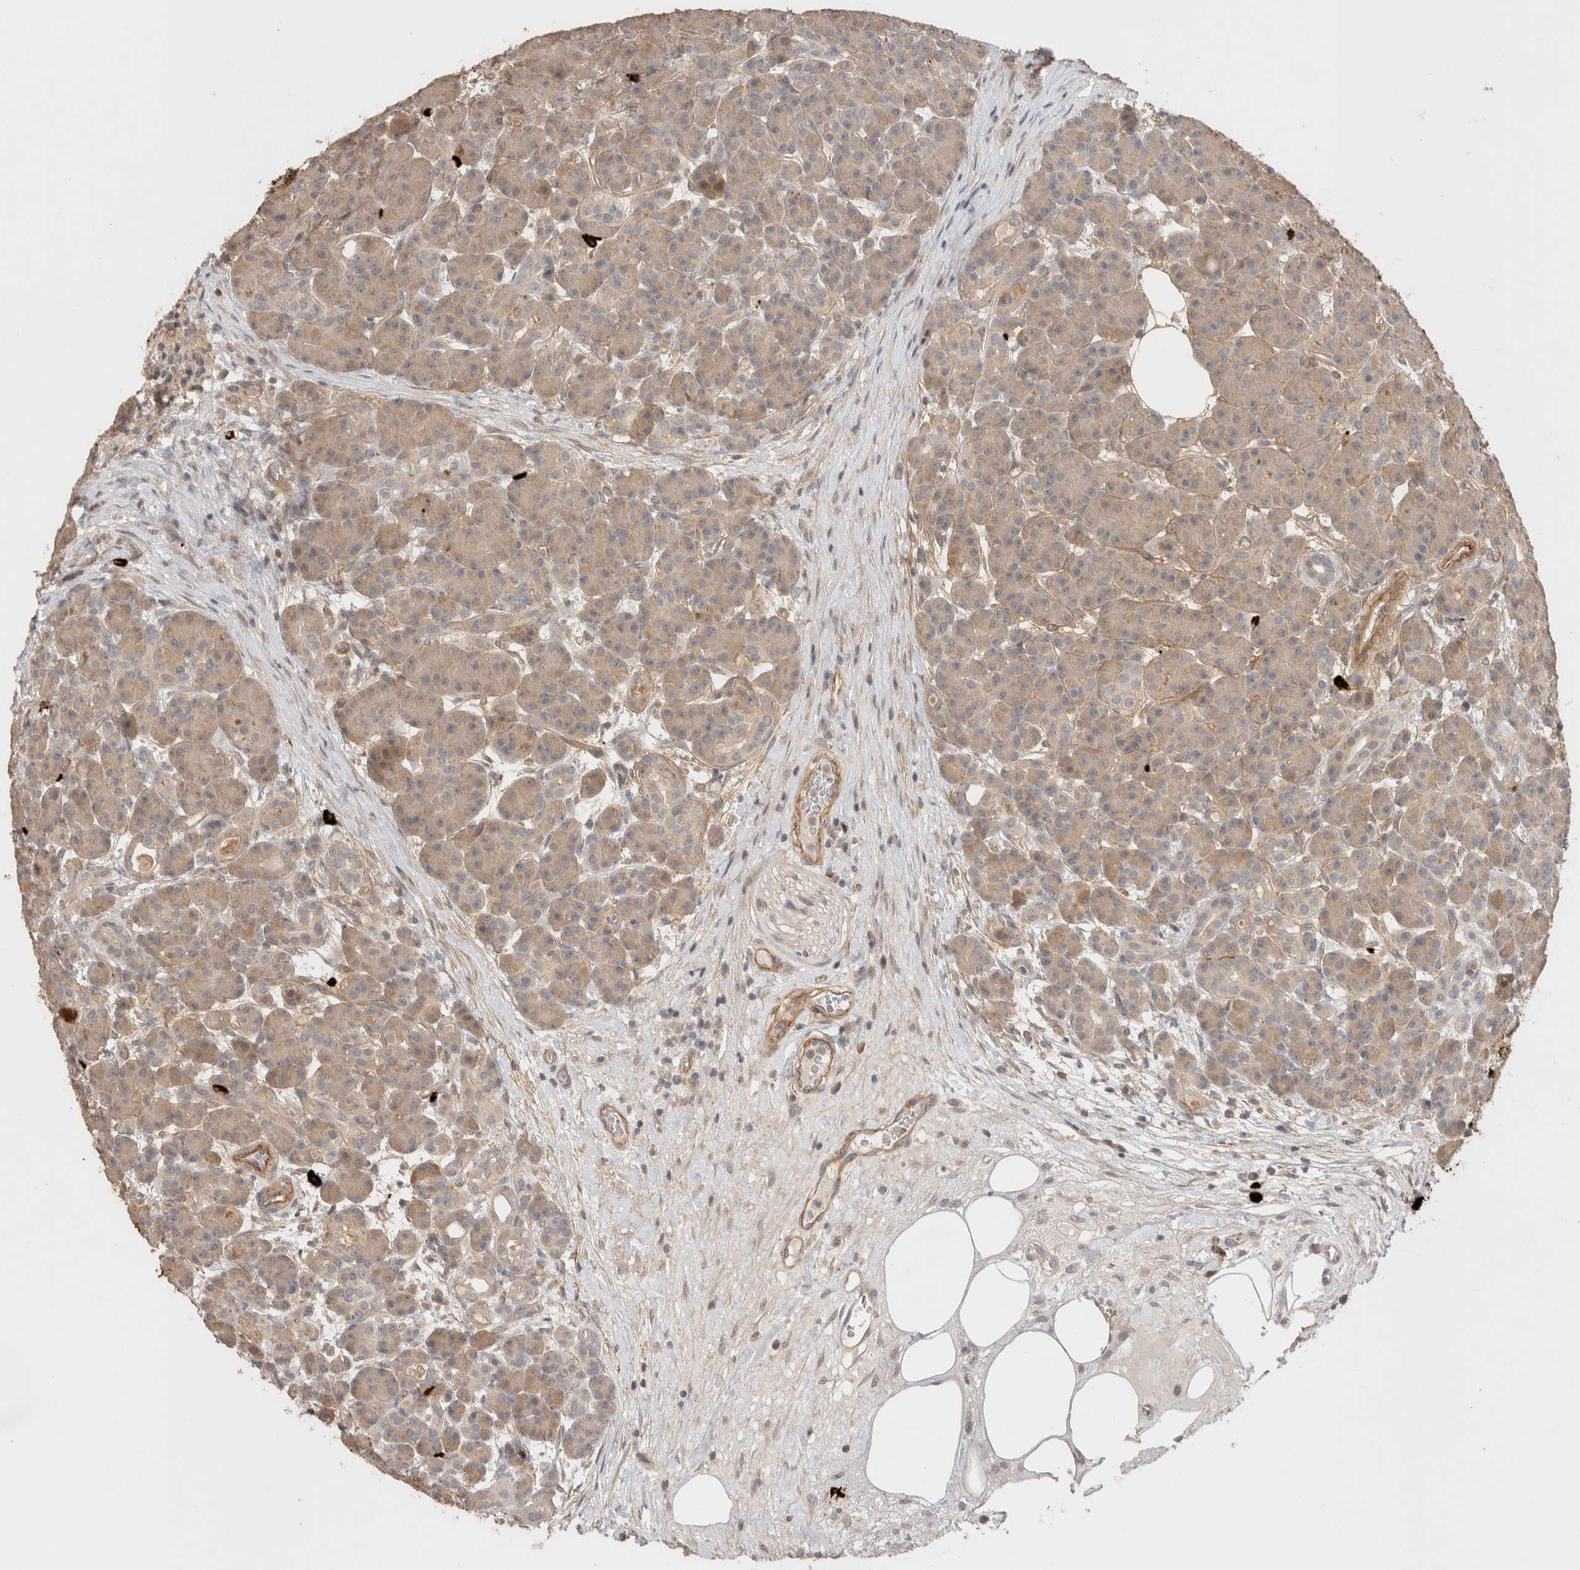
{"staining": {"intensity": "weak", "quantity": ">75%", "location": "cytoplasmic/membranous"}, "tissue": "pancreas", "cell_type": "Exocrine glandular cells", "image_type": "normal", "snomed": [{"axis": "morphology", "description": "Normal tissue, NOS"}, {"axis": "topography", "description": "Pancreas"}], "caption": "High-power microscopy captured an immunohistochemistry histopathology image of unremarkable pancreas, revealing weak cytoplasmic/membranous positivity in about >75% of exocrine glandular cells.", "gene": "HSPG2", "patient": {"sex": "male", "age": 63}}